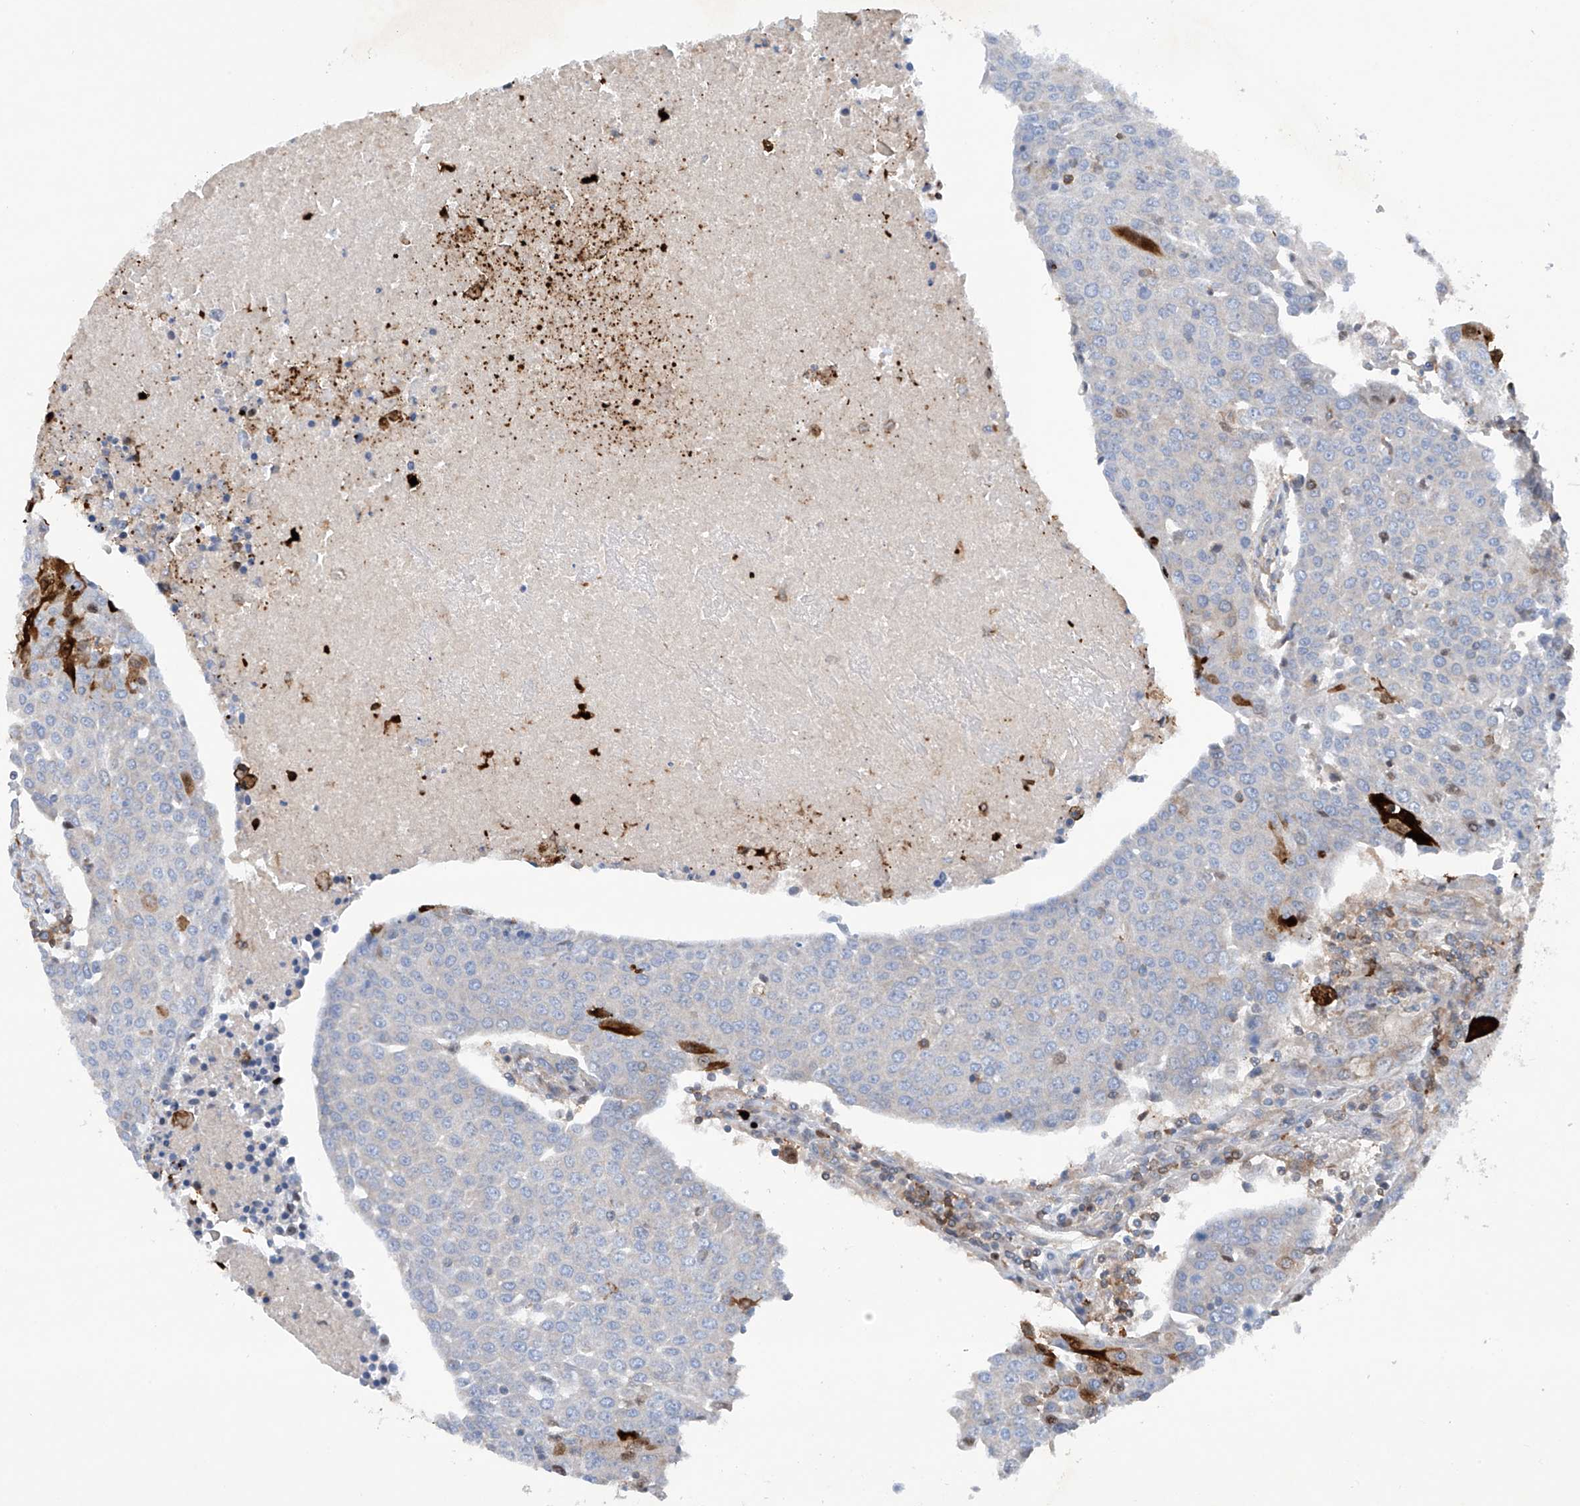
{"staining": {"intensity": "negative", "quantity": "none", "location": "none"}, "tissue": "urothelial cancer", "cell_type": "Tumor cells", "image_type": "cancer", "snomed": [{"axis": "morphology", "description": "Urothelial carcinoma, High grade"}, {"axis": "topography", "description": "Urinary bladder"}], "caption": "Protein analysis of urothelial cancer displays no significant expression in tumor cells. (DAB IHC with hematoxylin counter stain).", "gene": "PHACTR2", "patient": {"sex": "female", "age": 85}}